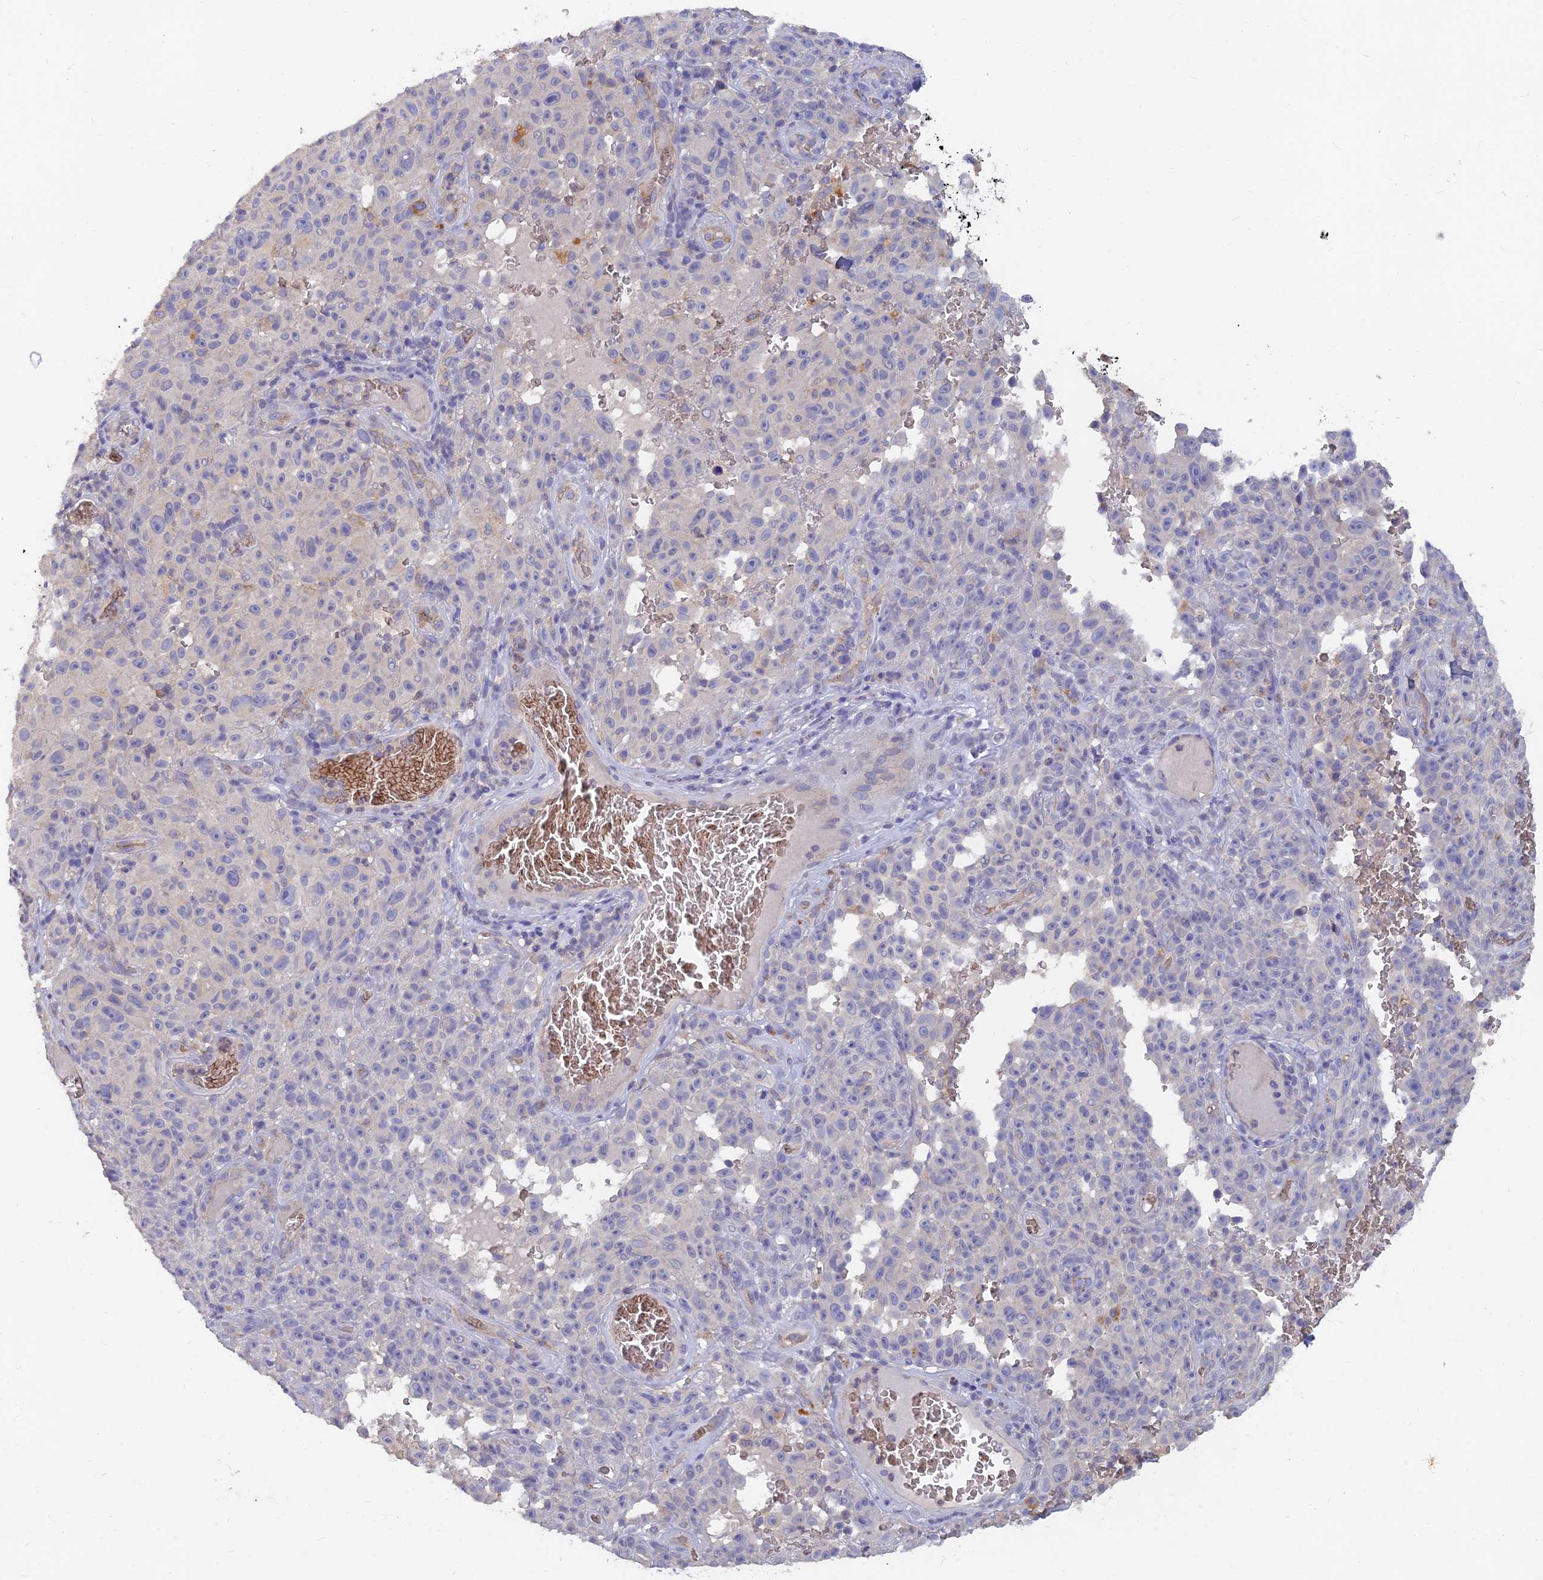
{"staining": {"intensity": "negative", "quantity": "none", "location": "none"}, "tissue": "melanoma", "cell_type": "Tumor cells", "image_type": "cancer", "snomed": [{"axis": "morphology", "description": "Malignant melanoma, NOS"}, {"axis": "topography", "description": "Skin"}], "caption": "Immunohistochemistry (IHC) of human malignant melanoma demonstrates no expression in tumor cells. (Brightfield microscopy of DAB immunohistochemistry (IHC) at high magnification).", "gene": "ARRDC1", "patient": {"sex": "female", "age": 82}}